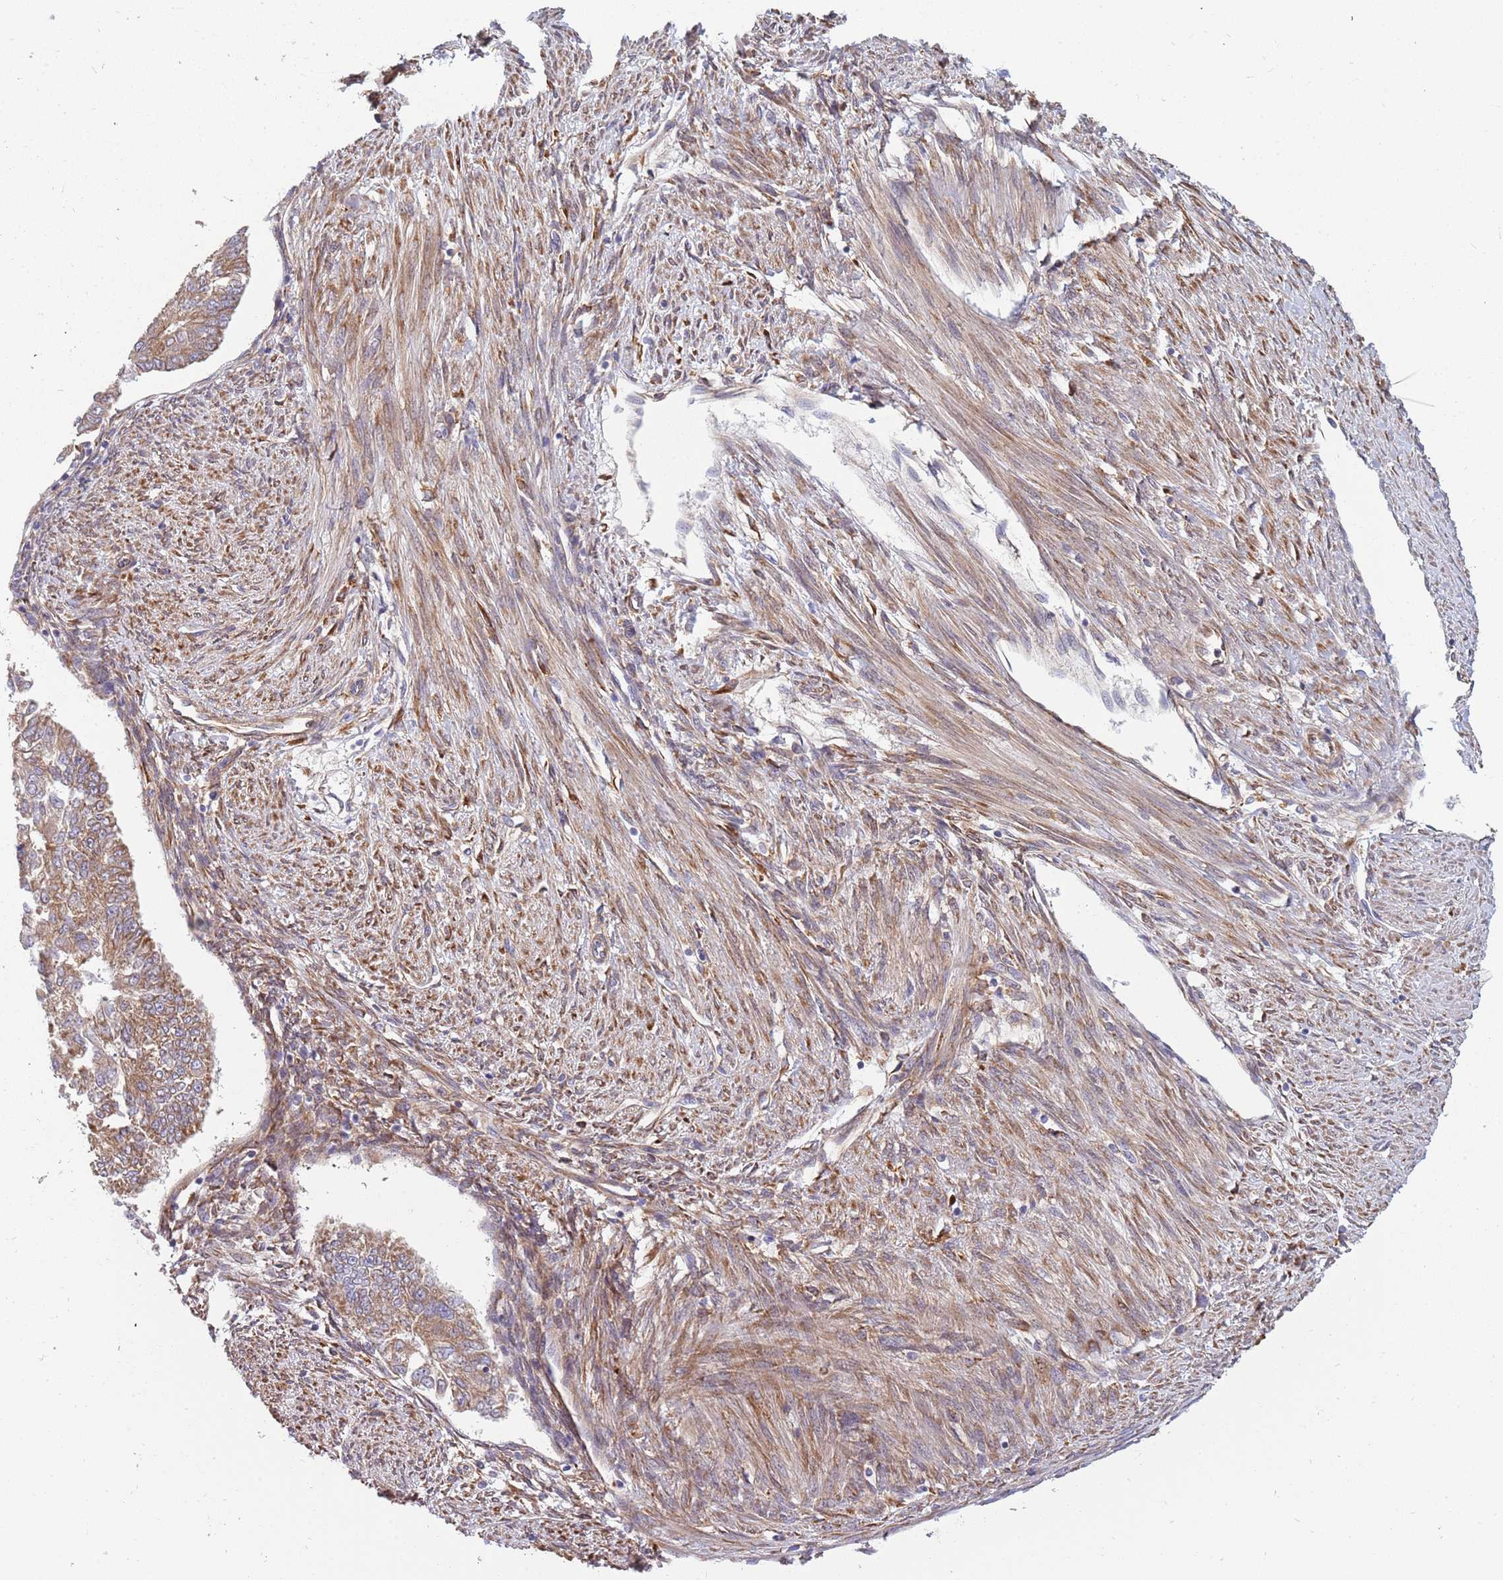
{"staining": {"intensity": "moderate", "quantity": ">75%", "location": "cytoplasmic/membranous"}, "tissue": "endometrial cancer", "cell_type": "Tumor cells", "image_type": "cancer", "snomed": [{"axis": "morphology", "description": "Adenocarcinoma, NOS"}, {"axis": "topography", "description": "Endometrium"}], "caption": "Endometrial adenocarcinoma stained with a protein marker demonstrates moderate staining in tumor cells.", "gene": "ARMCX6", "patient": {"sex": "female", "age": 32}}